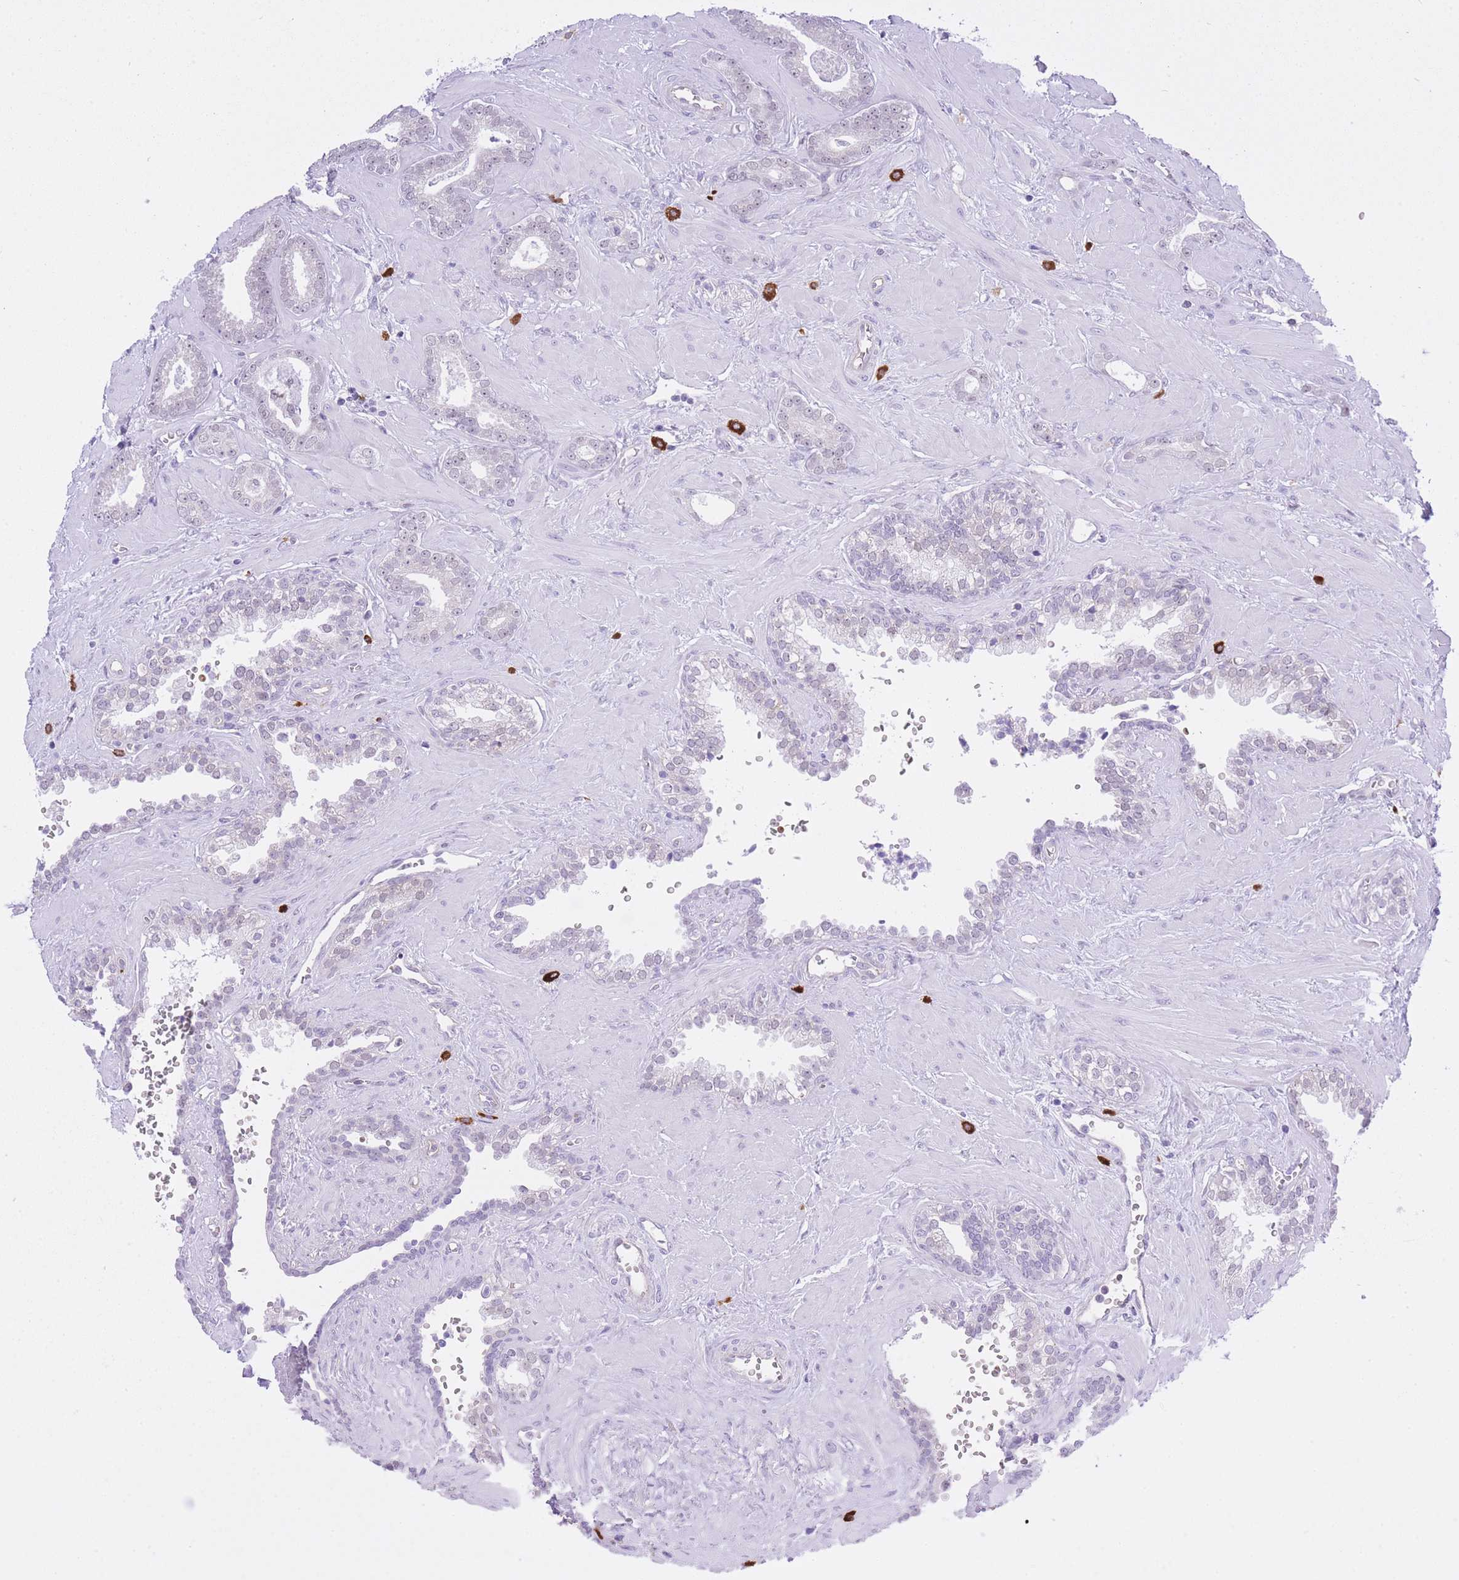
{"staining": {"intensity": "negative", "quantity": "none", "location": "none"}, "tissue": "prostate cancer", "cell_type": "Tumor cells", "image_type": "cancer", "snomed": [{"axis": "morphology", "description": "Adenocarcinoma, Low grade"}, {"axis": "topography", "description": "Prostate"}], "caption": "Human prostate cancer stained for a protein using immunohistochemistry demonstrates no positivity in tumor cells.", "gene": "MEIOSIN", "patient": {"sex": "male", "age": 60}}